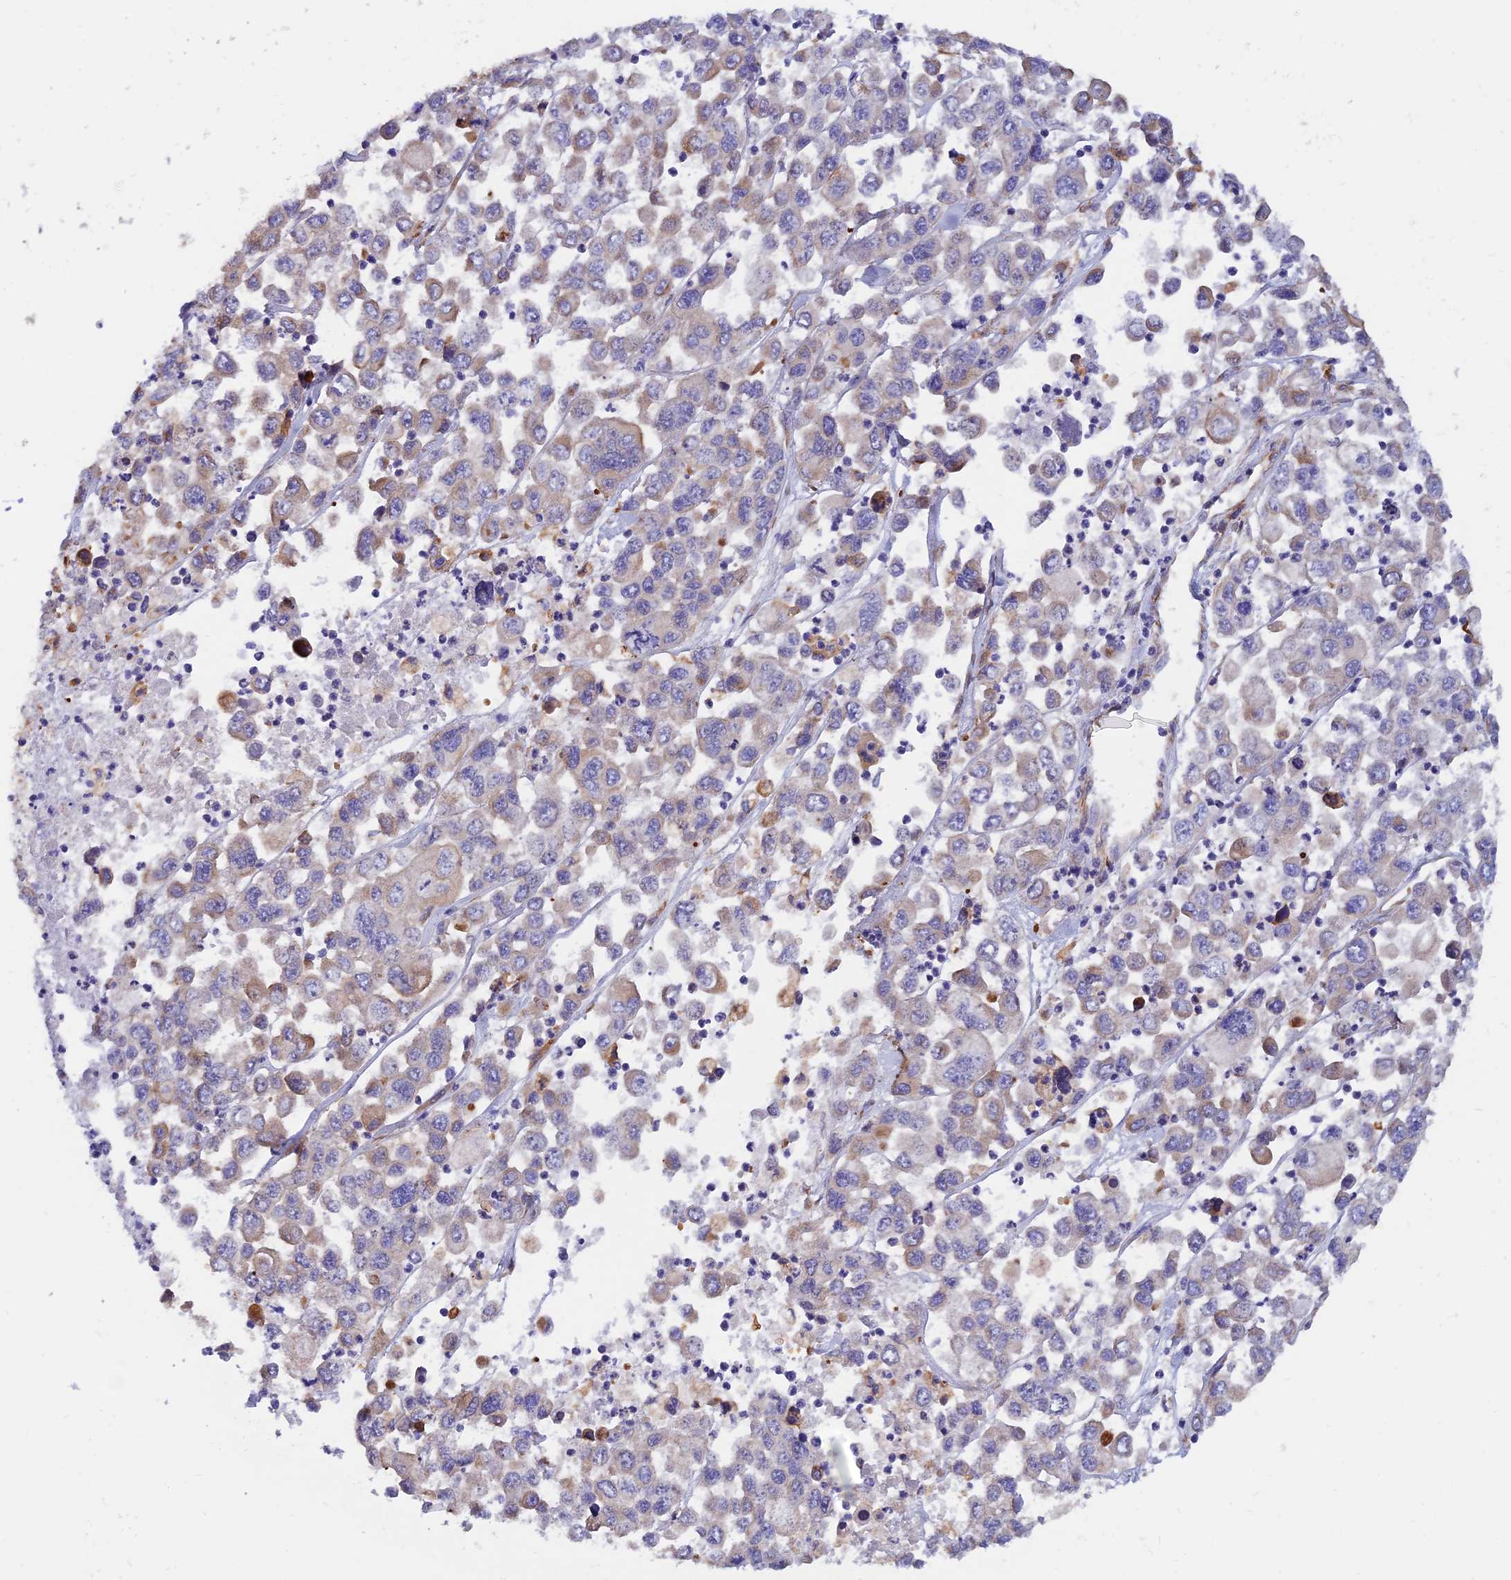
{"staining": {"intensity": "moderate", "quantity": "<25%", "location": "cytoplasmic/membranous"}, "tissue": "melanoma", "cell_type": "Tumor cells", "image_type": "cancer", "snomed": [{"axis": "morphology", "description": "Malignant melanoma, Metastatic site"}, {"axis": "topography", "description": "Lymph node"}], "caption": "Immunohistochemical staining of human malignant melanoma (metastatic site) displays low levels of moderate cytoplasmic/membranous staining in about <25% of tumor cells.", "gene": "CDK18", "patient": {"sex": "female", "age": 54}}